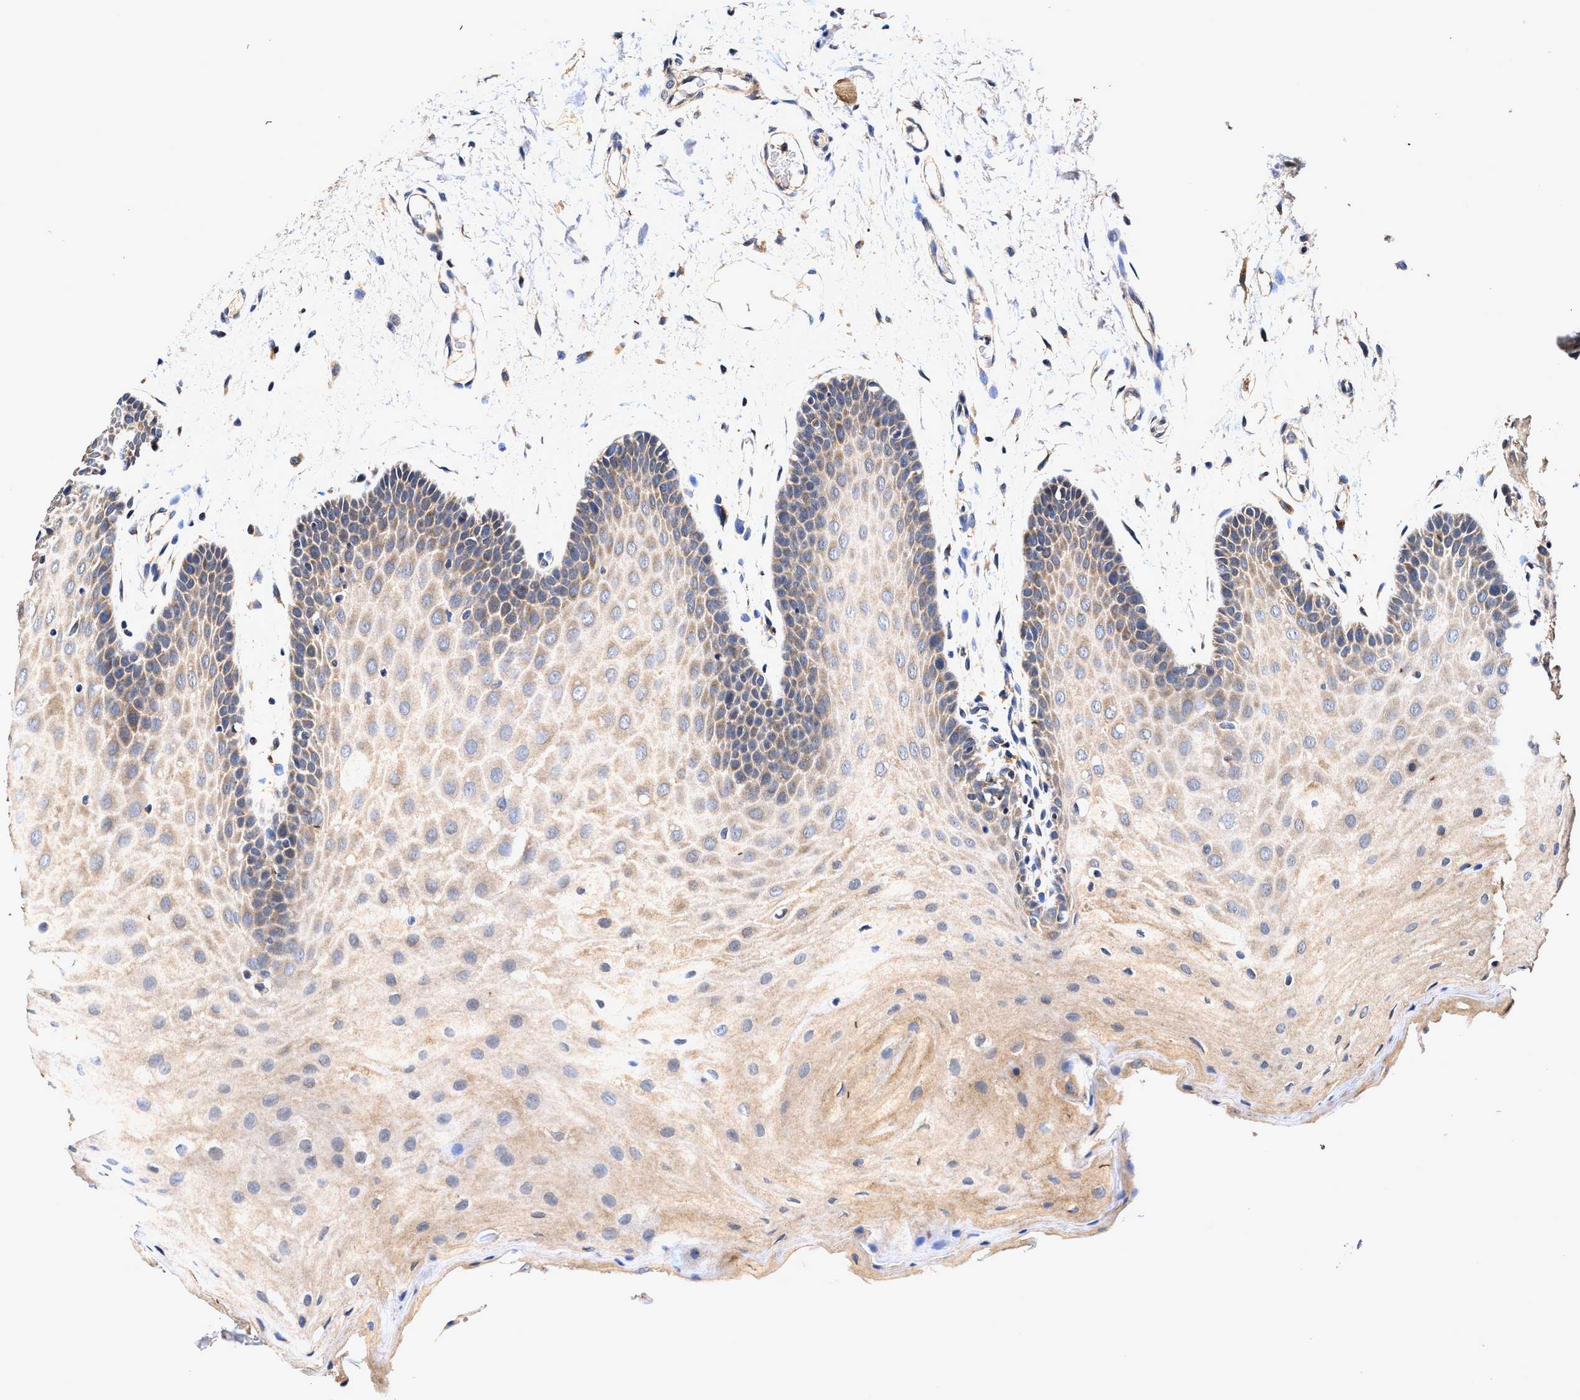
{"staining": {"intensity": "moderate", "quantity": "25%-75%", "location": "cytoplasmic/membranous"}, "tissue": "oral mucosa", "cell_type": "Squamous epithelial cells", "image_type": "normal", "snomed": [{"axis": "morphology", "description": "Normal tissue, NOS"}, {"axis": "morphology", "description": "Squamous cell carcinoma, NOS"}, {"axis": "topography", "description": "Oral tissue"}, {"axis": "topography", "description": "Head-Neck"}], "caption": "This image exhibits benign oral mucosa stained with immunohistochemistry to label a protein in brown. The cytoplasmic/membranous of squamous epithelial cells show moderate positivity for the protein. Nuclei are counter-stained blue.", "gene": "EFNA4", "patient": {"sex": "male", "age": 71}}